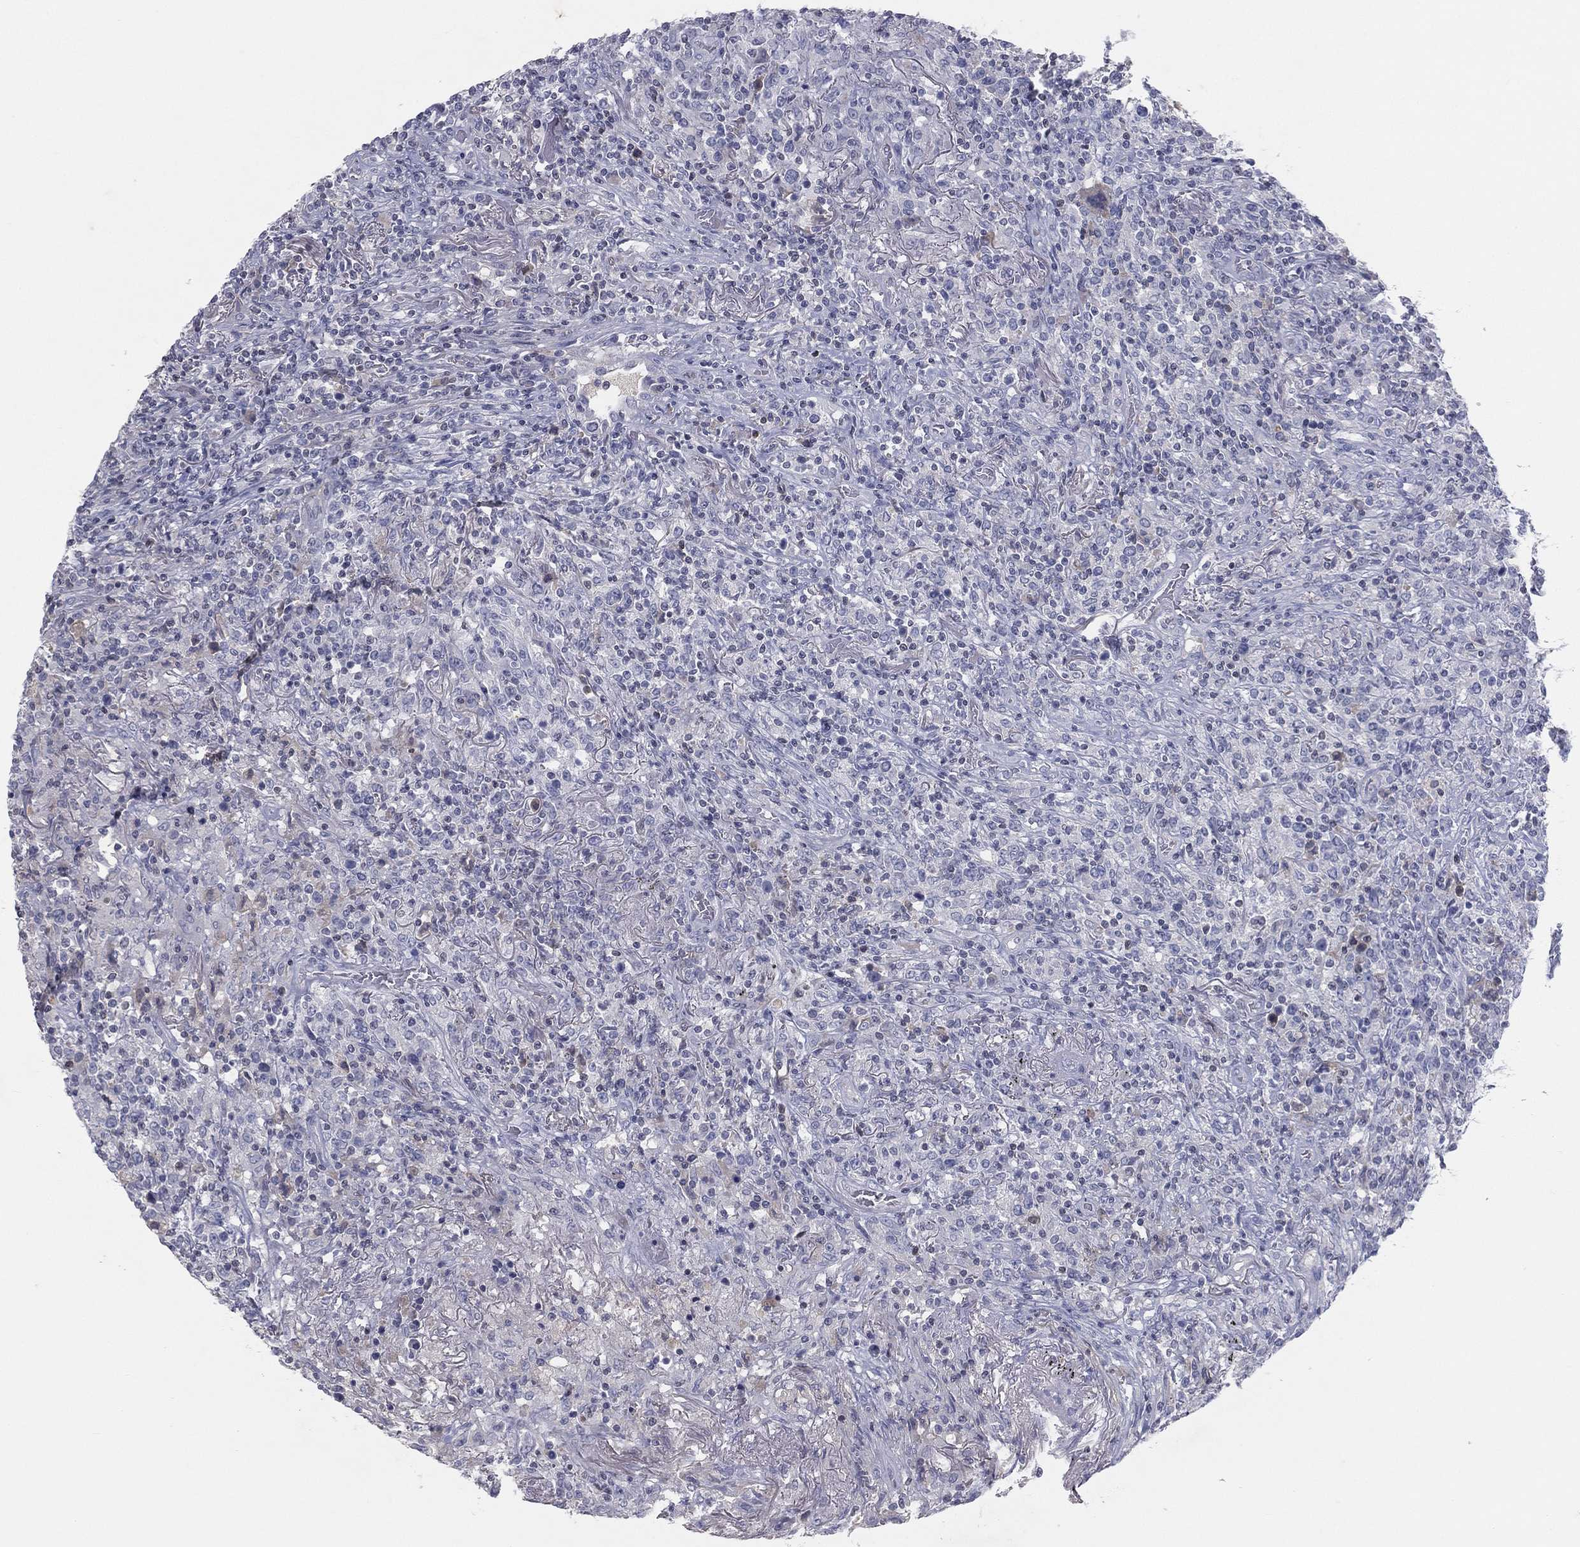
{"staining": {"intensity": "negative", "quantity": "none", "location": "none"}, "tissue": "lymphoma", "cell_type": "Tumor cells", "image_type": "cancer", "snomed": [{"axis": "morphology", "description": "Malignant lymphoma, non-Hodgkin's type, High grade"}, {"axis": "topography", "description": "Lung"}], "caption": "Immunohistochemical staining of human lymphoma reveals no significant expression in tumor cells.", "gene": "CPT1B", "patient": {"sex": "male", "age": 79}}